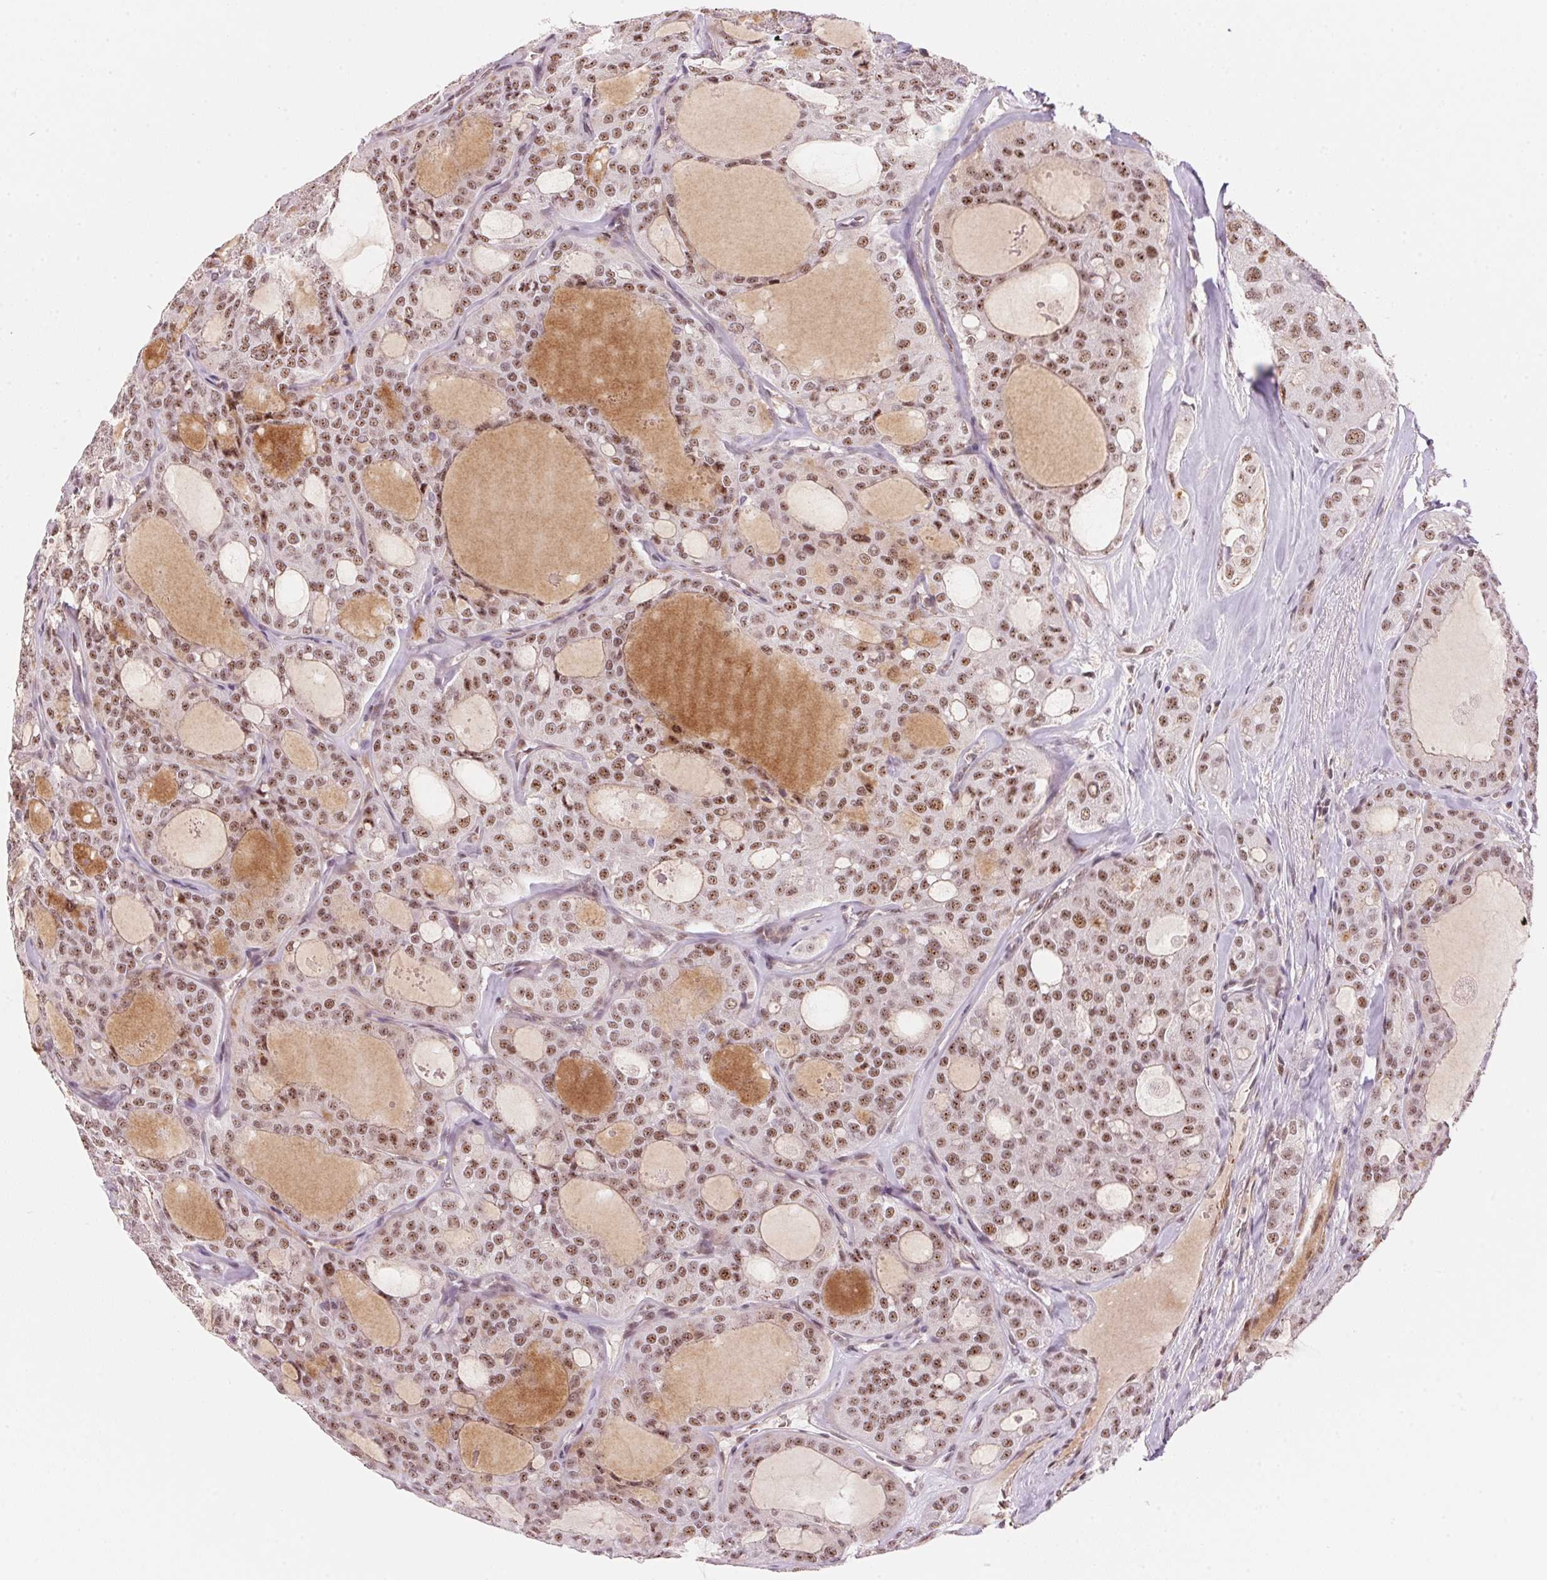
{"staining": {"intensity": "moderate", "quantity": ">75%", "location": "nuclear"}, "tissue": "thyroid cancer", "cell_type": "Tumor cells", "image_type": "cancer", "snomed": [{"axis": "morphology", "description": "Follicular adenoma carcinoma, NOS"}, {"axis": "topography", "description": "Thyroid gland"}], "caption": "High-power microscopy captured an immunohistochemistry micrograph of thyroid follicular adenoma carcinoma, revealing moderate nuclear positivity in approximately >75% of tumor cells. (DAB (3,3'-diaminobenzidine) IHC with brightfield microscopy, high magnification).", "gene": "HNRNPDL", "patient": {"sex": "male", "age": 75}}